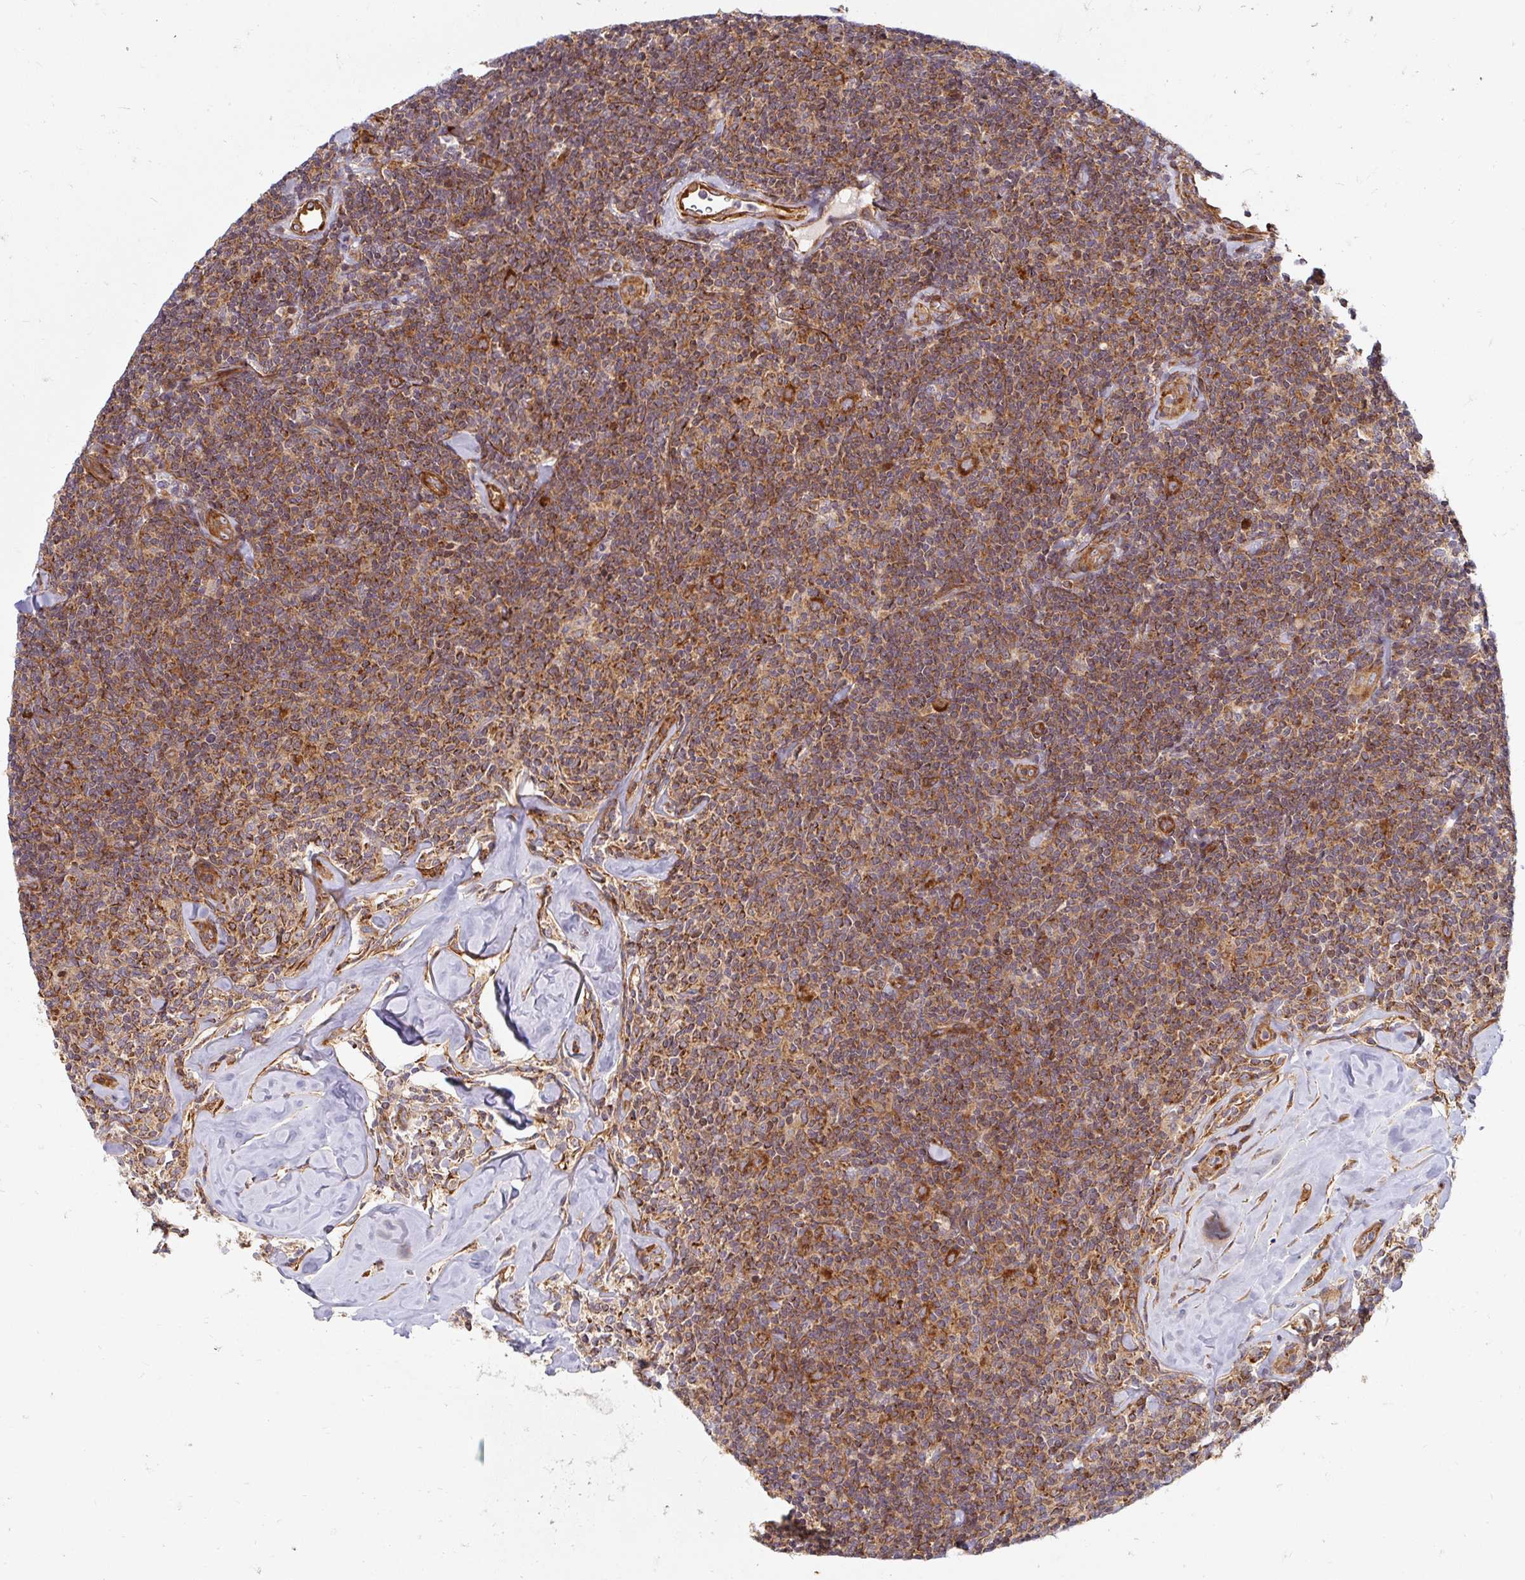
{"staining": {"intensity": "moderate", "quantity": ">75%", "location": "cytoplasmic/membranous"}, "tissue": "lymphoma", "cell_type": "Tumor cells", "image_type": "cancer", "snomed": [{"axis": "morphology", "description": "Malignant lymphoma, non-Hodgkin's type, Low grade"}, {"axis": "topography", "description": "Lymph node"}], "caption": "Approximately >75% of tumor cells in lymphoma show moderate cytoplasmic/membranous protein positivity as visualized by brown immunohistochemical staining.", "gene": "BTF3", "patient": {"sex": "female", "age": 56}}